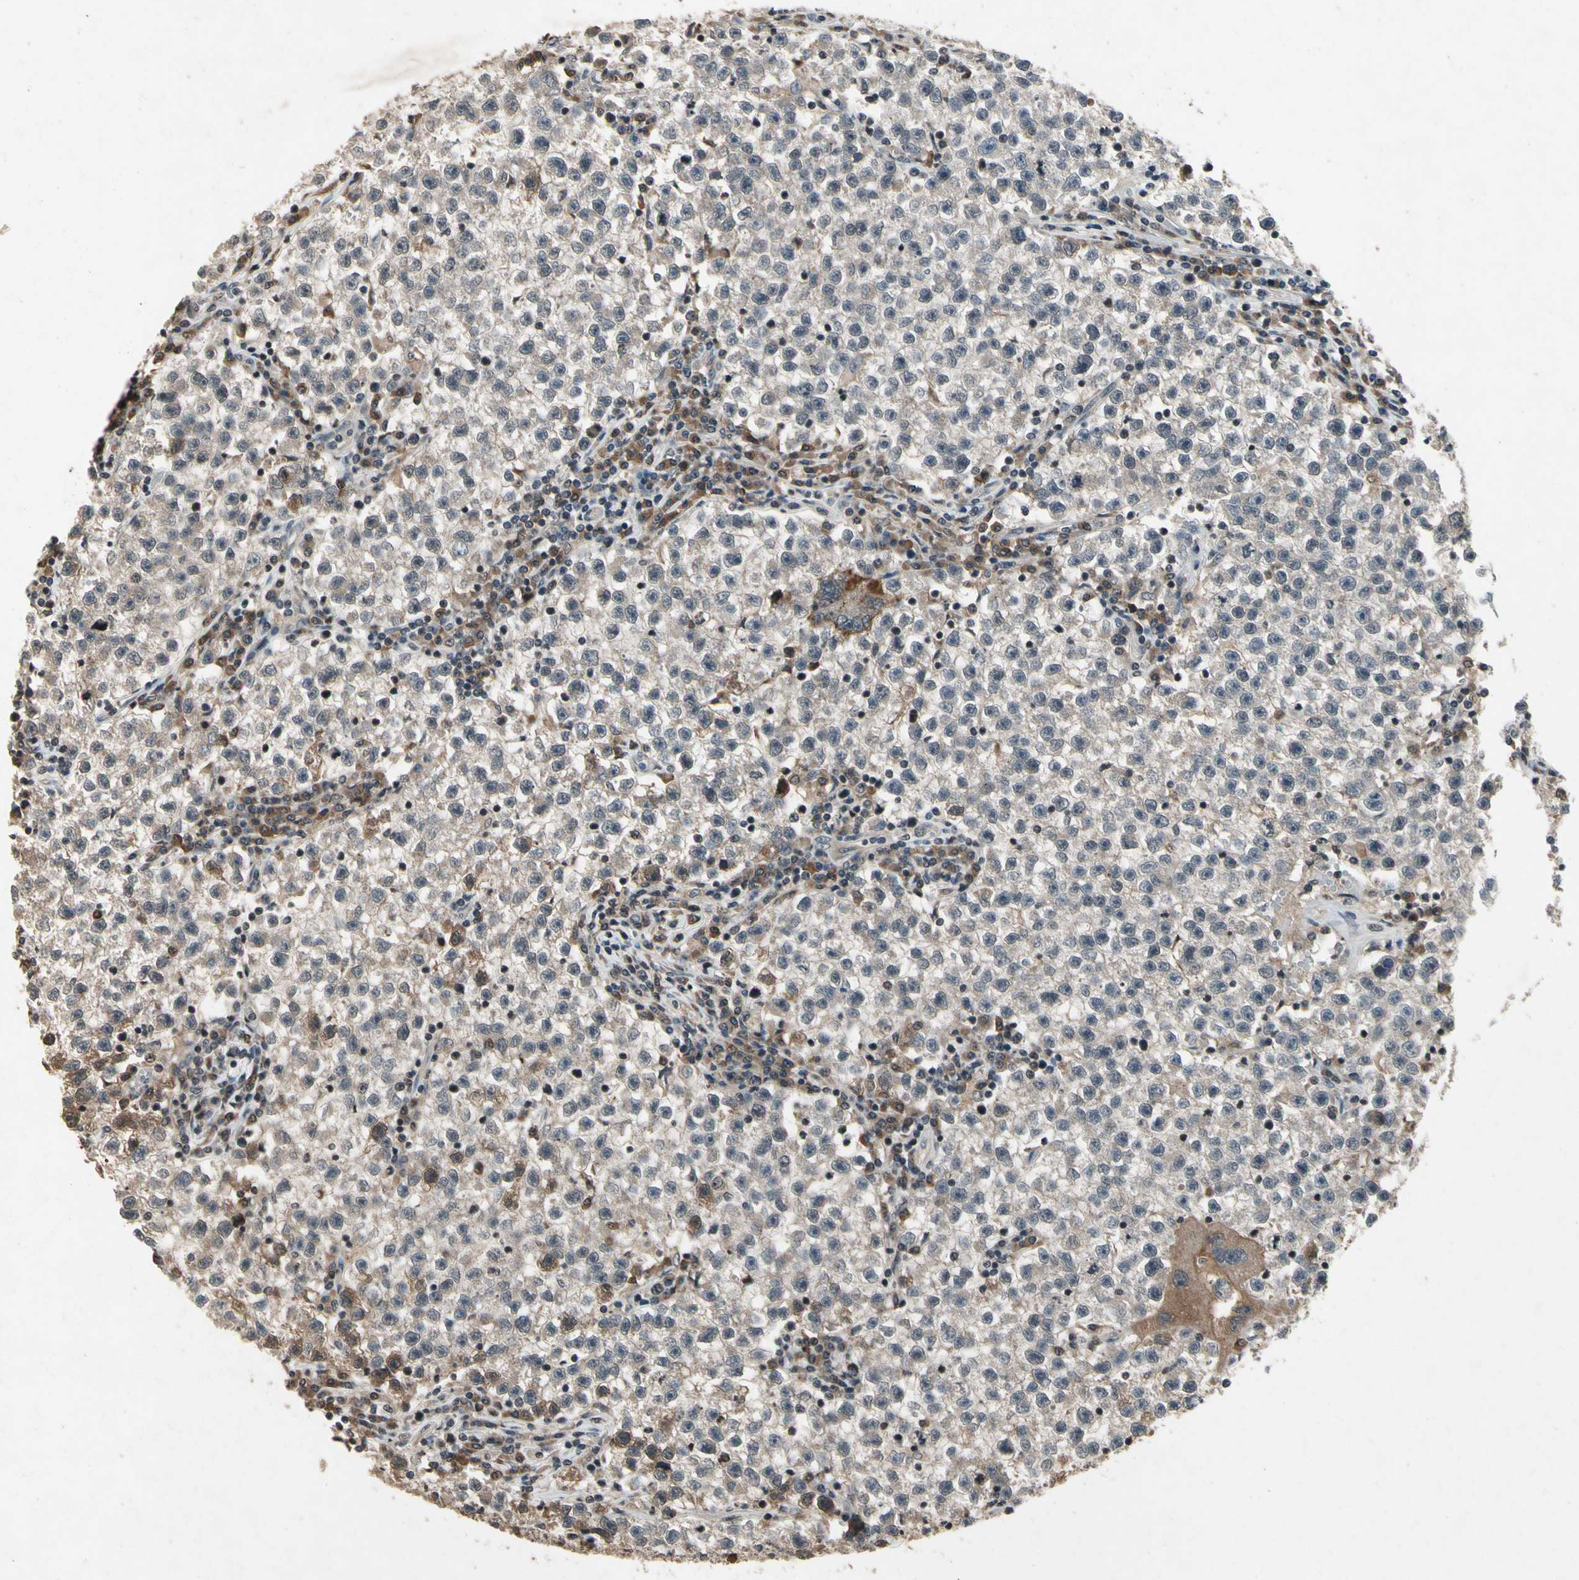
{"staining": {"intensity": "moderate", "quantity": "25%-75%", "location": "cytoplasmic/membranous"}, "tissue": "testis cancer", "cell_type": "Tumor cells", "image_type": "cancer", "snomed": [{"axis": "morphology", "description": "Seminoma, NOS"}, {"axis": "topography", "description": "Testis"}], "caption": "Seminoma (testis) tissue reveals moderate cytoplasmic/membranous positivity in about 25%-75% of tumor cells The protein is stained brown, and the nuclei are stained in blue (DAB IHC with brightfield microscopy, high magnification).", "gene": "DPY19L3", "patient": {"sex": "male", "age": 22}}